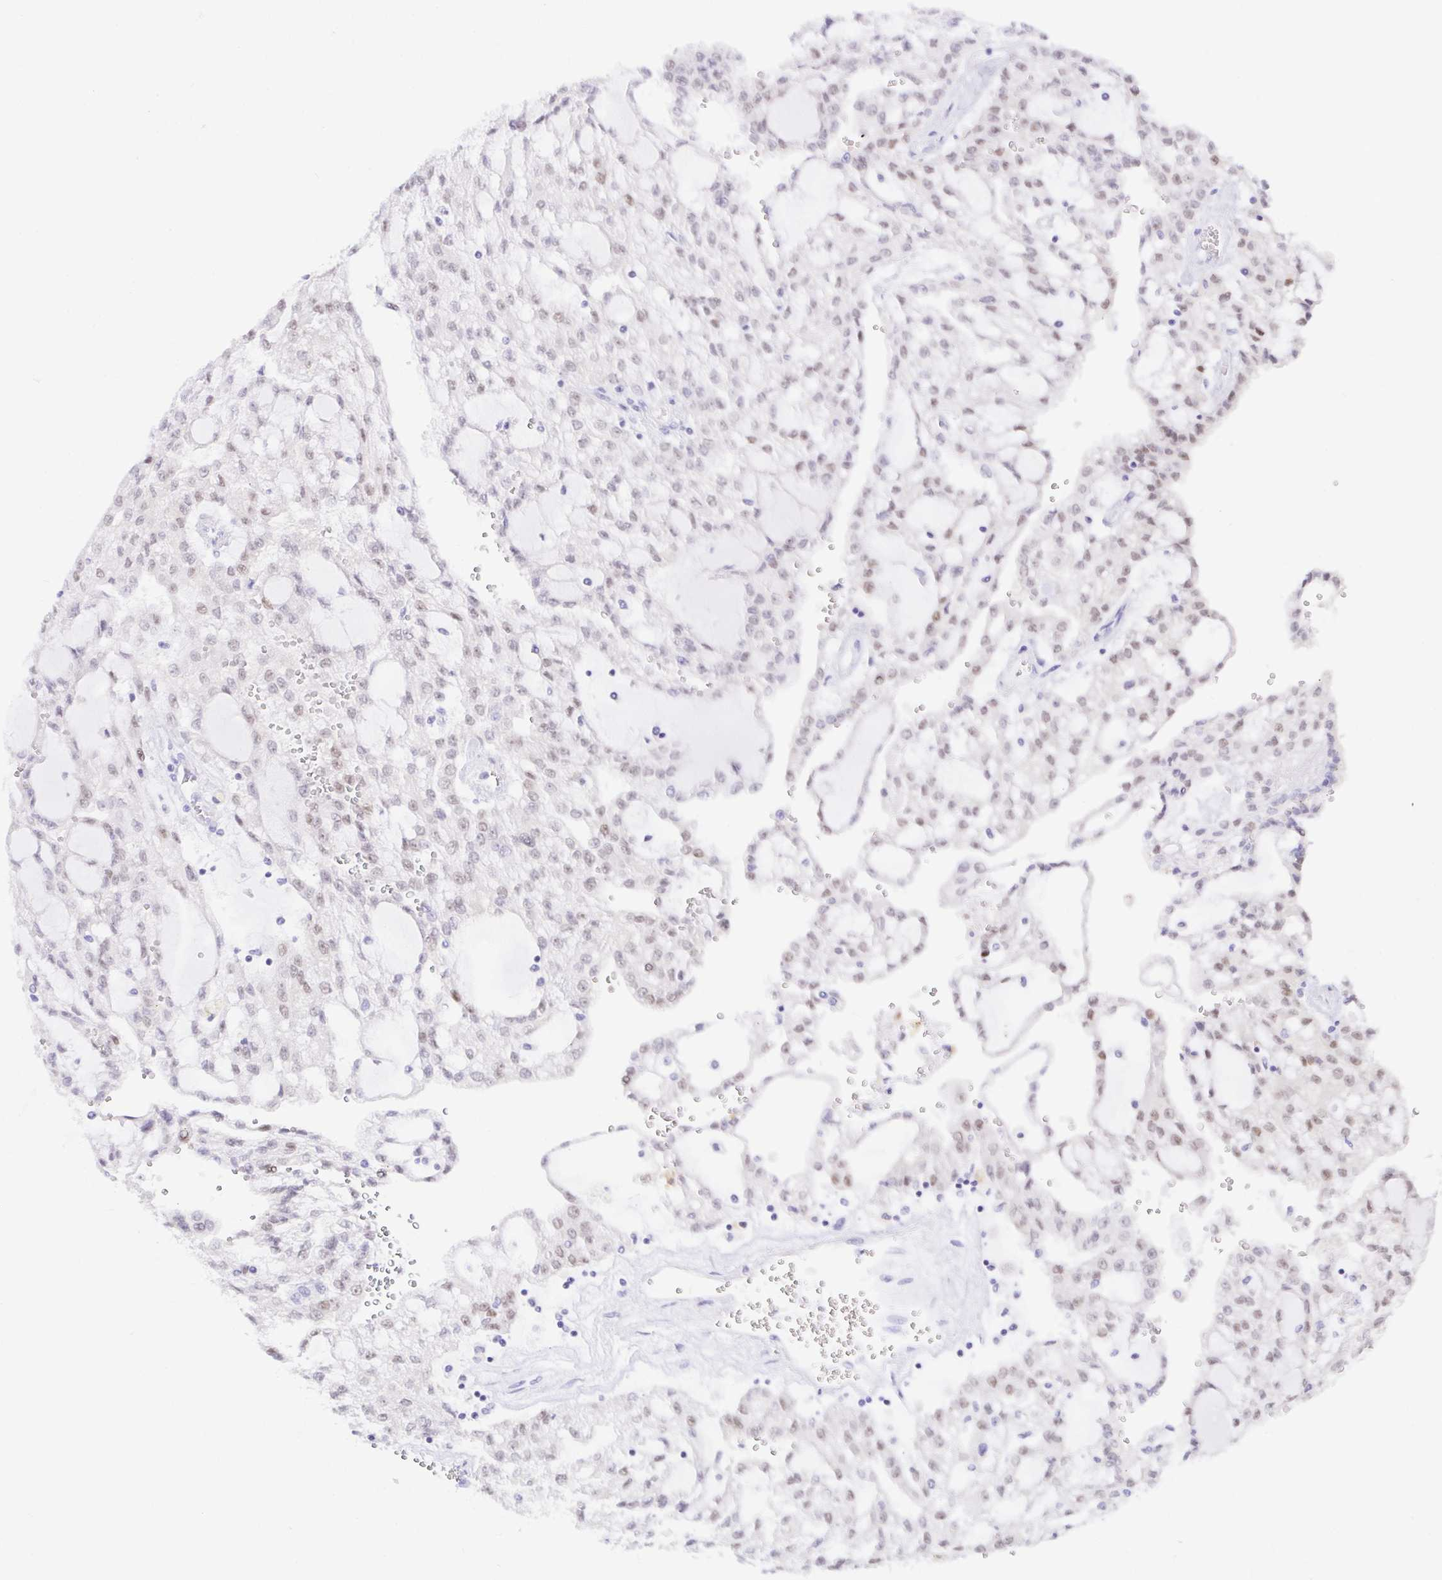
{"staining": {"intensity": "weak", "quantity": "25%-75%", "location": "nuclear"}, "tissue": "renal cancer", "cell_type": "Tumor cells", "image_type": "cancer", "snomed": [{"axis": "morphology", "description": "Adenocarcinoma, NOS"}, {"axis": "topography", "description": "Kidney"}], "caption": "Immunohistochemistry photomicrograph of adenocarcinoma (renal) stained for a protein (brown), which reveals low levels of weak nuclear expression in about 25%-75% of tumor cells.", "gene": "PAX8", "patient": {"sex": "male", "age": 63}}